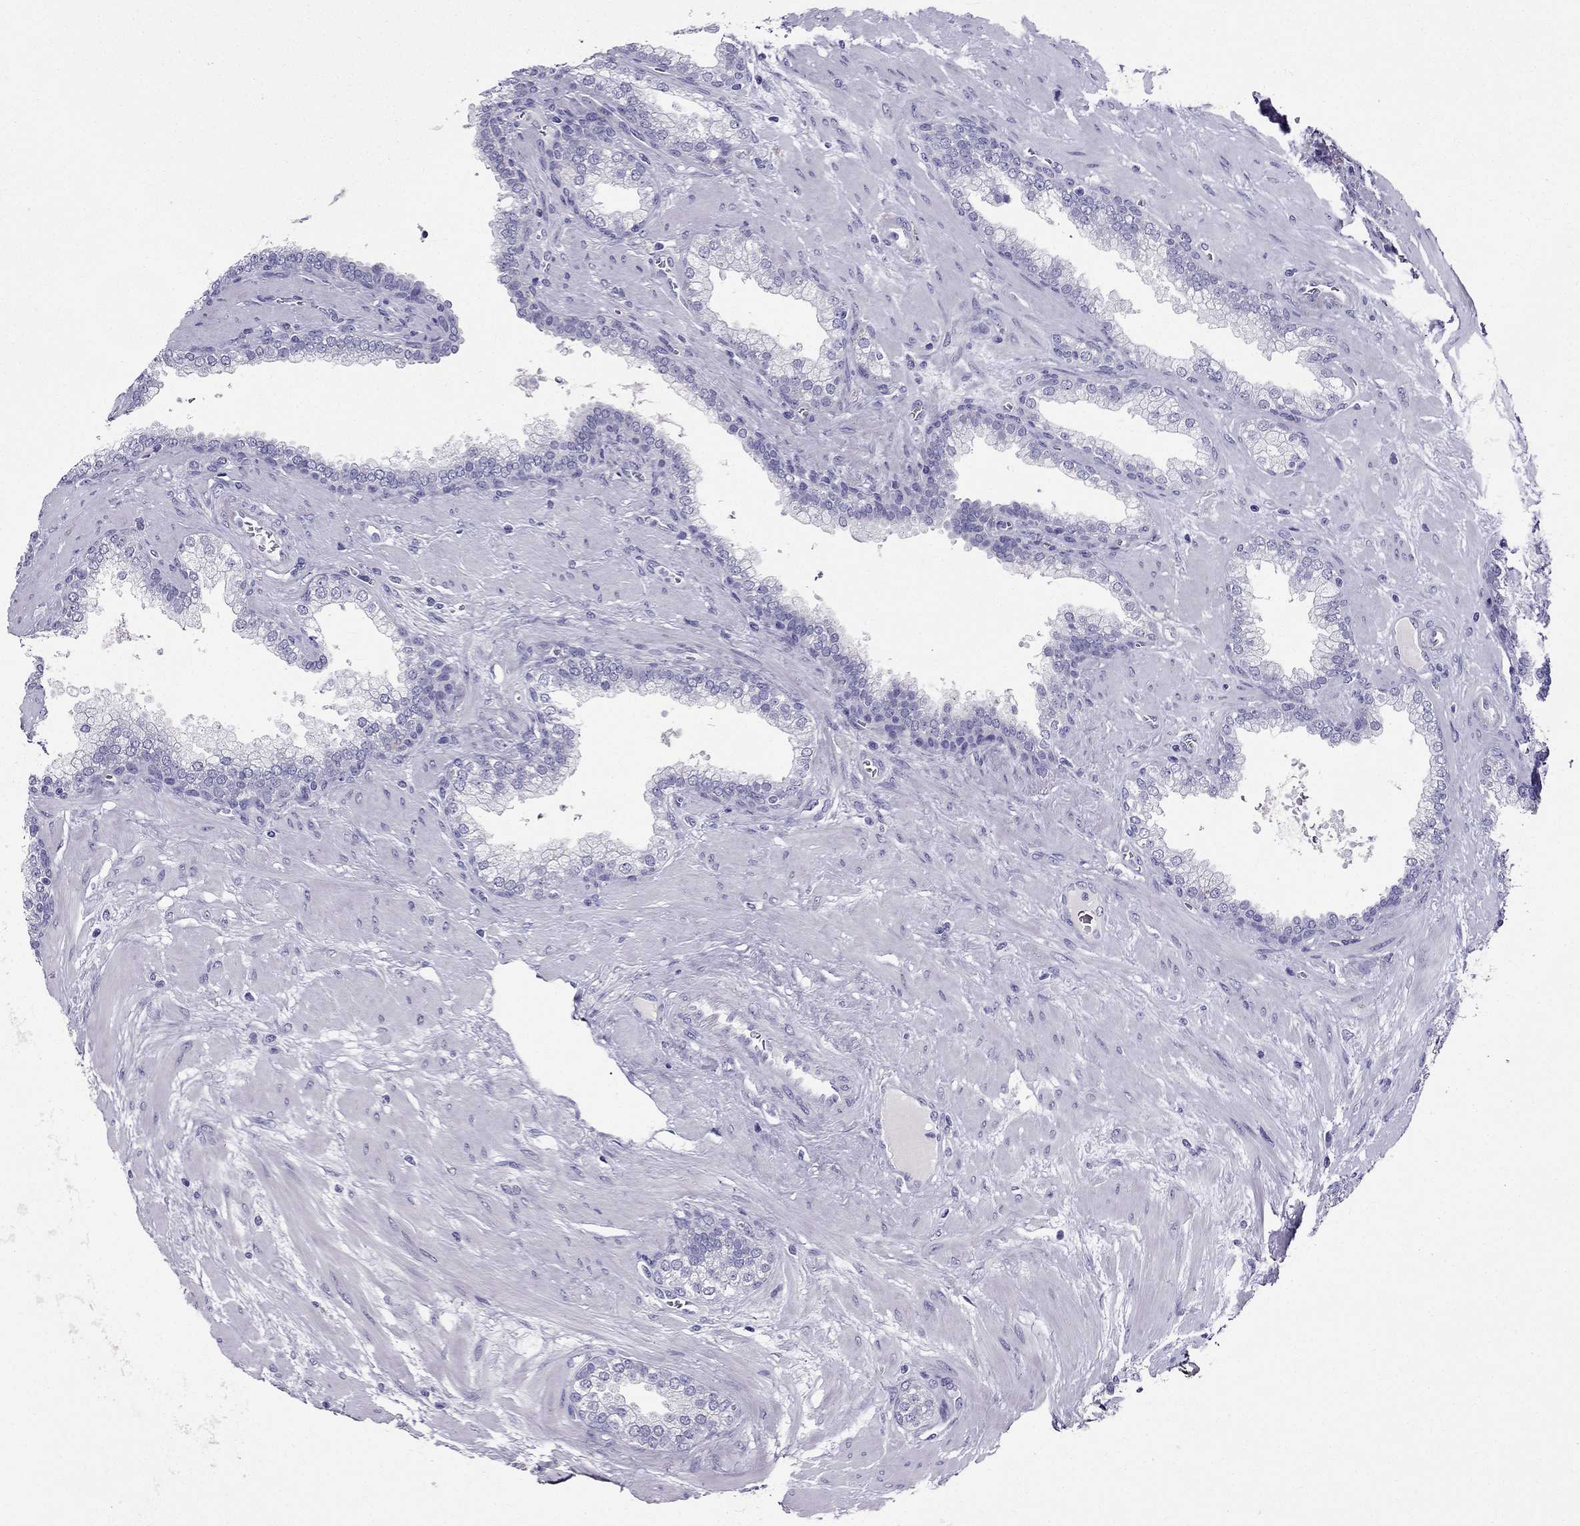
{"staining": {"intensity": "negative", "quantity": "none", "location": "none"}, "tissue": "prostate cancer", "cell_type": "Tumor cells", "image_type": "cancer", "snomed": [{"axis": "morphology", "description": "Adenocarcinoma, NOS"}, {"axis": "topography", "description": "Prostate"}], "caption": "Photomicrograph shows no significant protein staining in tumor cells of prostate cancer. The staining is performed using DAB (3,3'-diaminobenzidine) brown chromogen with nuclei counter-stained in using hematoxylin.", "gene": "ZNF541", "patient": {"sex": "male", "age": 67}}